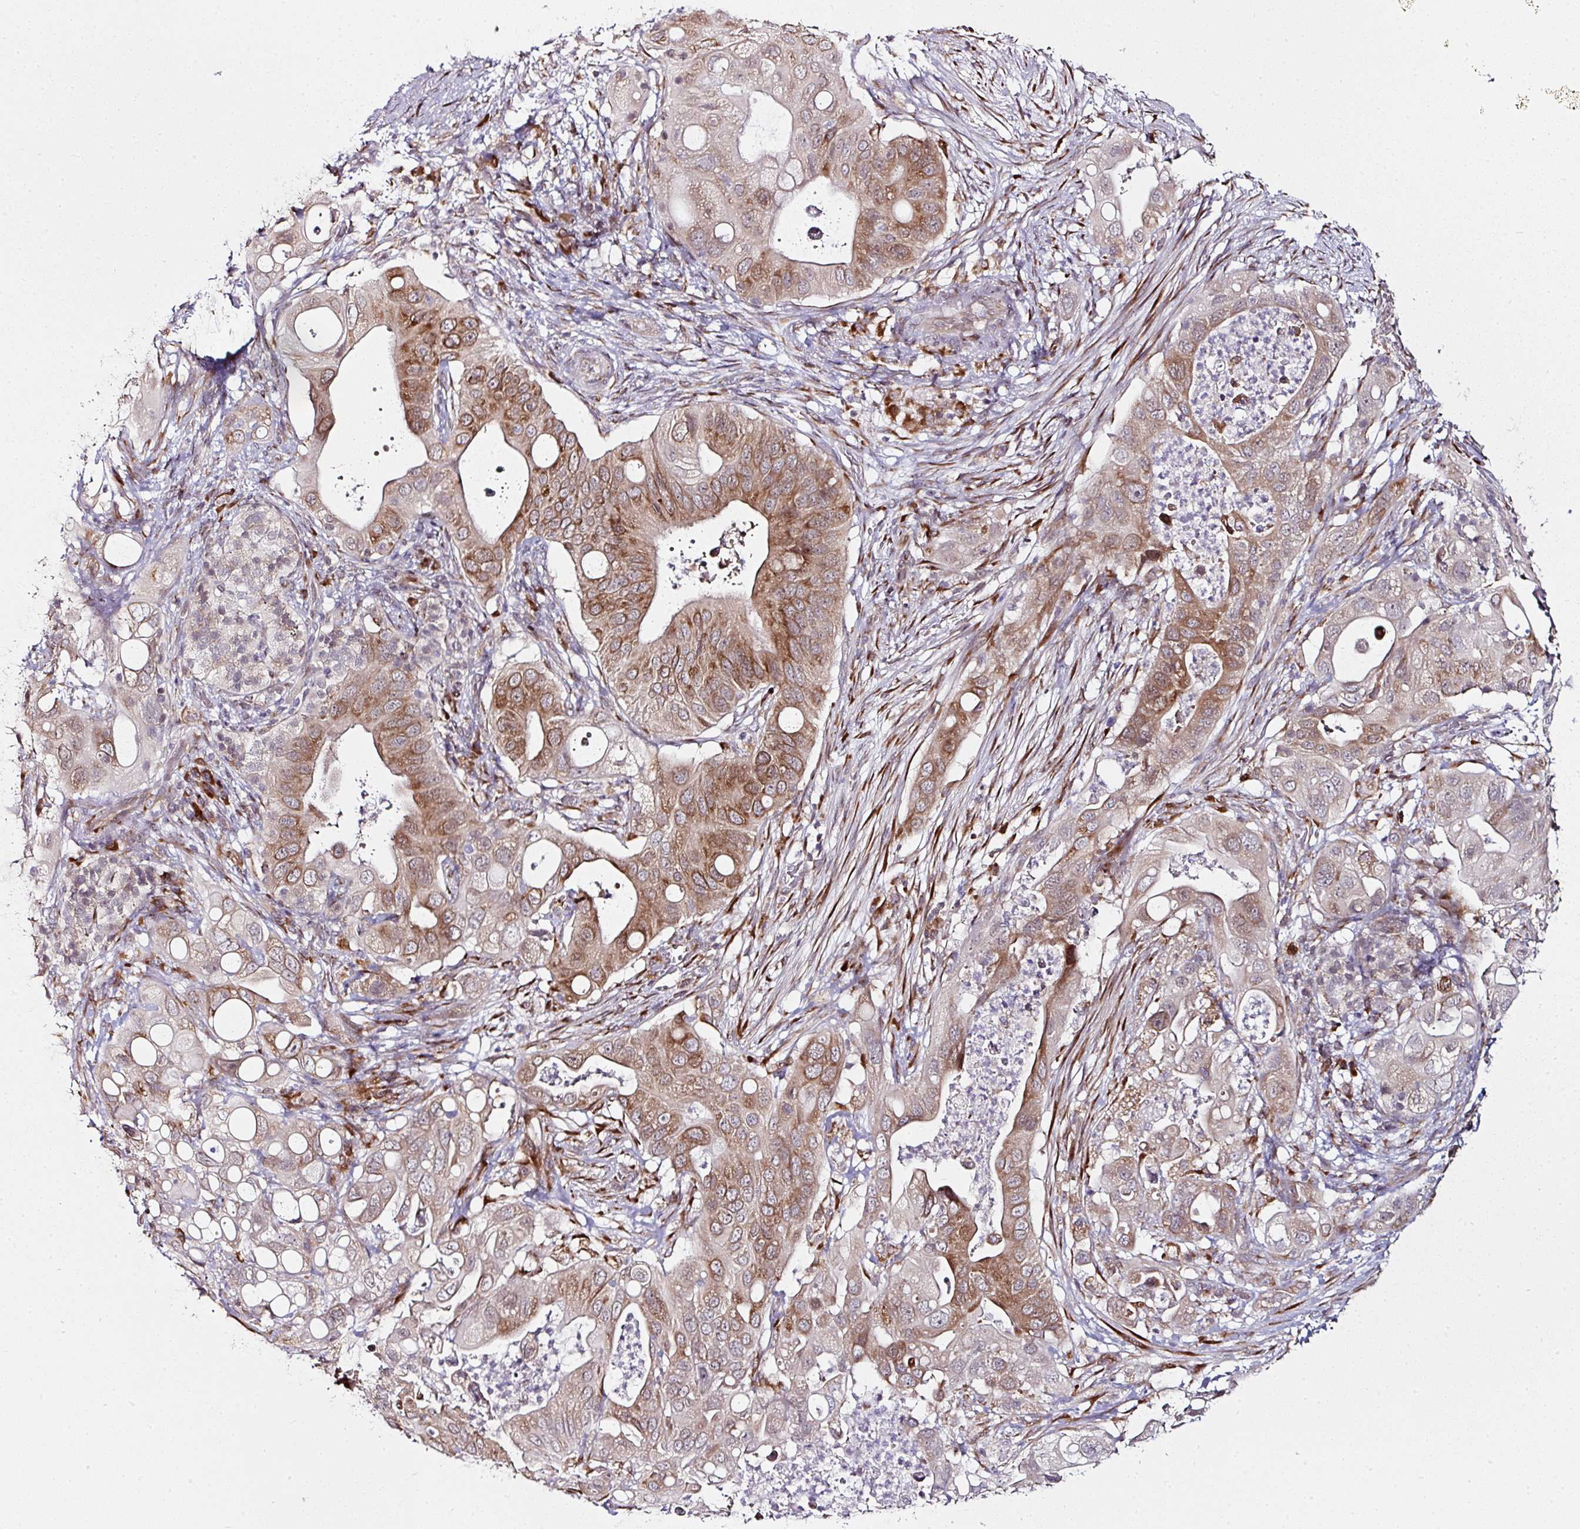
{"staining": {"intensity": "moderate", "quantity": ">75%", "location": "cytoplasmic/membranous"}, "tissue": "pancreatic cancer", "cell_type": "Tumor cells", "image_type": "cancer", "snomed": [{"axis": "morphology", "description": "Adenocarcinoma, NOS"}, {"axis": "topography", "description": "Pancreas"}], "caption": "There is medium levels of moderate cytoplasmic/membranous expression in tumor cells of pancreatic cancer, as demonstrated by immunohistochemical staining (brown color).", "gene": "APOLD1", "patient": {"sex": "female", "age": 72}}